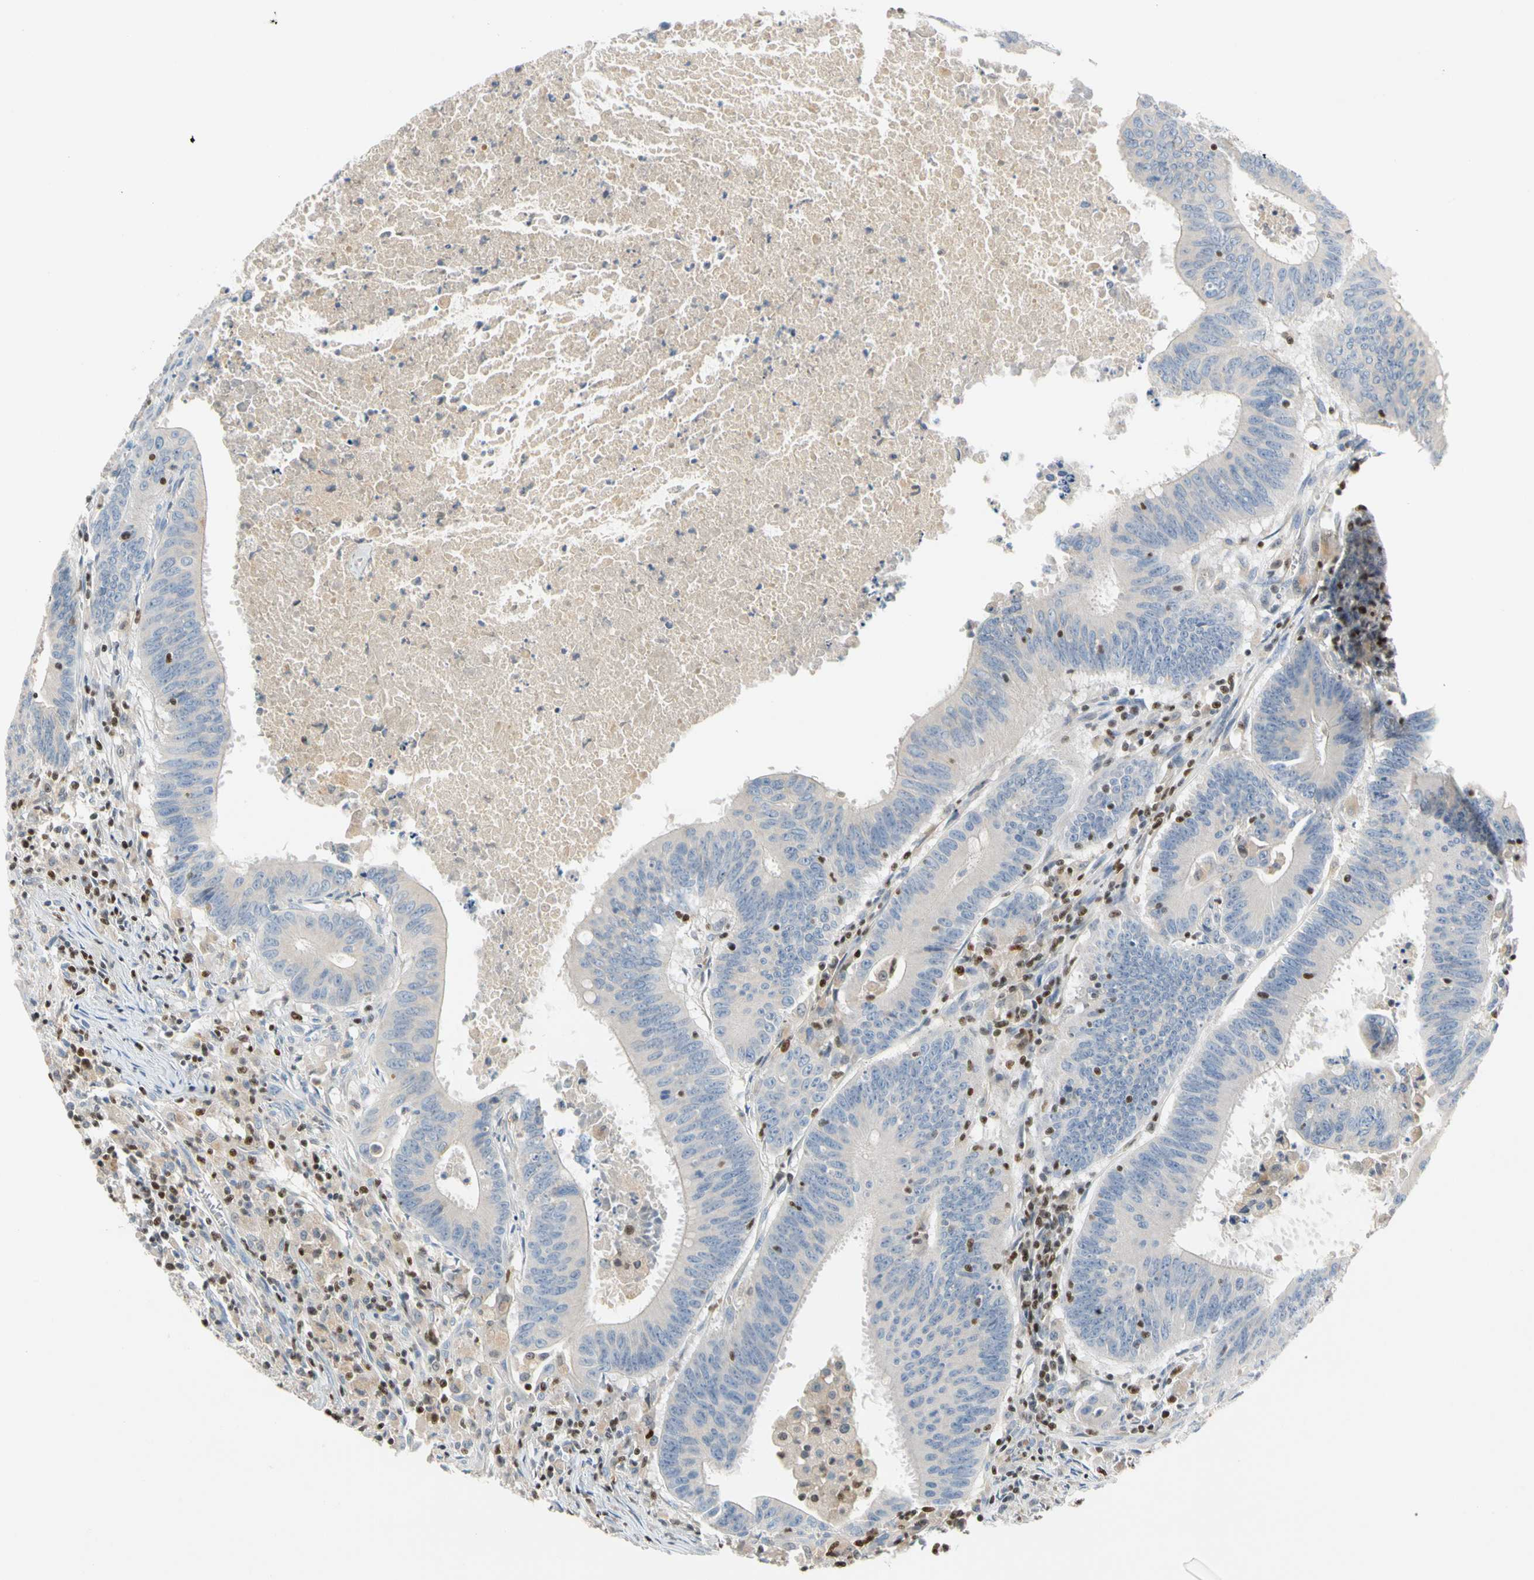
{"staining": {"intensity": "negative", "quantity": "none", "location": "none"}, "tissue": "colorectal cancer", "cell_type": "Tumor cells", "image_type": "cancer", "snomed": [{"axis": "morphology", "description": "Adenocarcinoma, NOS"}, {"axis": "topography", "description": "Colon"}], "caption": "Immunohistochemistry photomicrograph of neoplastic tissue: colorectal adenocarcinoma stained with DAB (3,3'-diaminobenzidine) reveals no significant protein expression in tumor cells.", "gene": "SP140", "patient": {"sex": "male", "age": 45}}